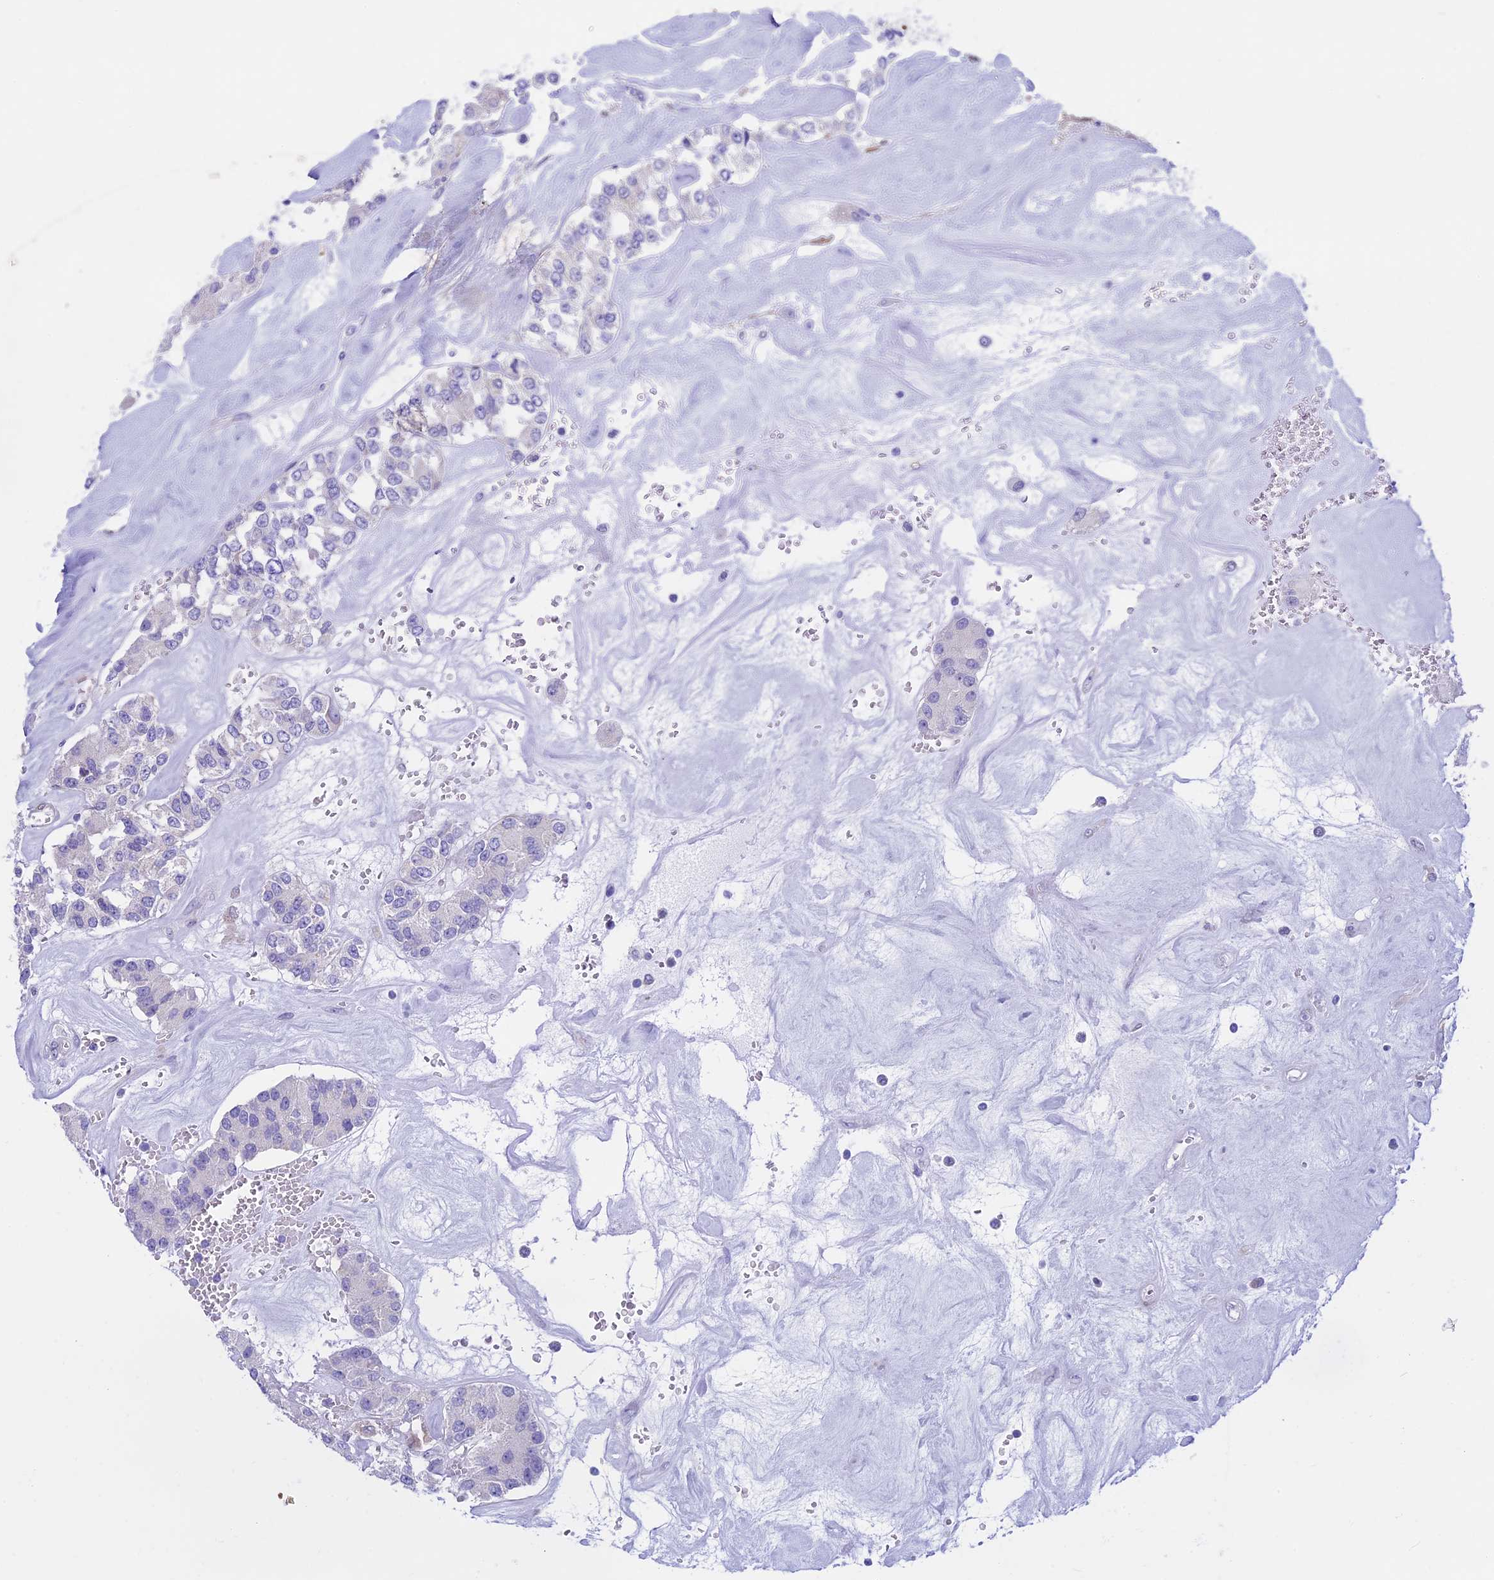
{"staining": {"intensity": "negative", "quantity": "none", "location": "none"}, "tissue": "carcinoid", "cell_type": "Tumor cells", "image_type": "cancer", "snomed": [{"axis": "morphology", "description": "Carcinoid, malignant, NOS"}, {"axis": "topography", "description": "Pancreas"}], "caption": "Protein analysis of carcinoid reveals no significant expression in tumor cells.", "gene": "IGSF6", "patient": {"sex": "male", "age": 41}}